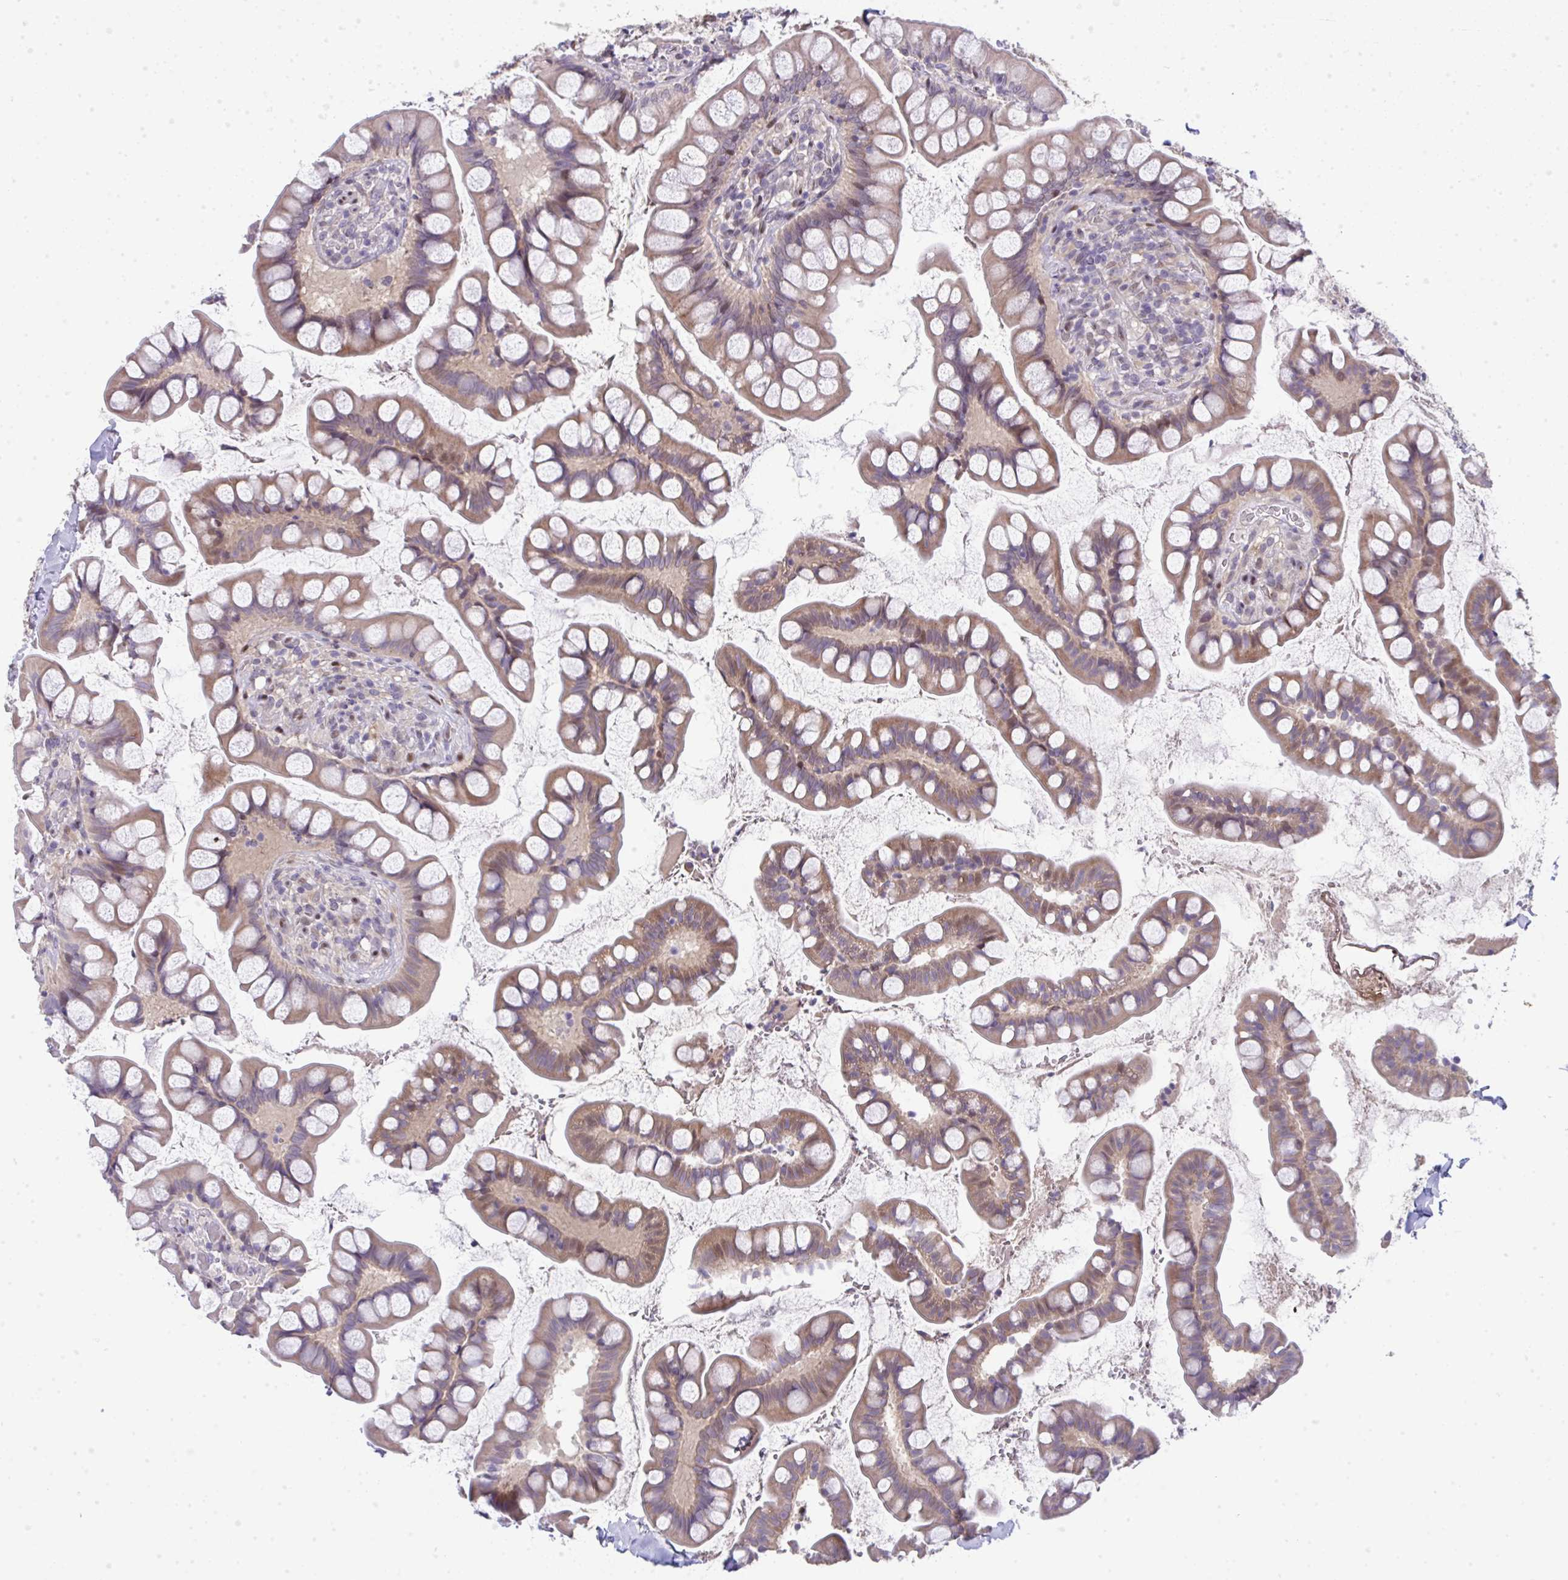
{"staining": {"intensity": "moderate", "quantity": ">75%", "location": "cytoplasmic/membranous,nuclear"}, "tissue": "small intestine", "cell_type": "Glandular cells", "image_type": "normal", "snomed": [{"axis": "morphology", "description": "Normal tissue, NOS"}, {"axis": "topography", "description": "Small intestine"}], "caption": "Approximately >75% of glandular cells in benign human small intestine display moderate cytoplasmic/membranous,nuclear protein staining as visualized by brown immunohistochemical staining.", "gene": "GALNT16", "patient": {"sex": "male", "age": 70}}